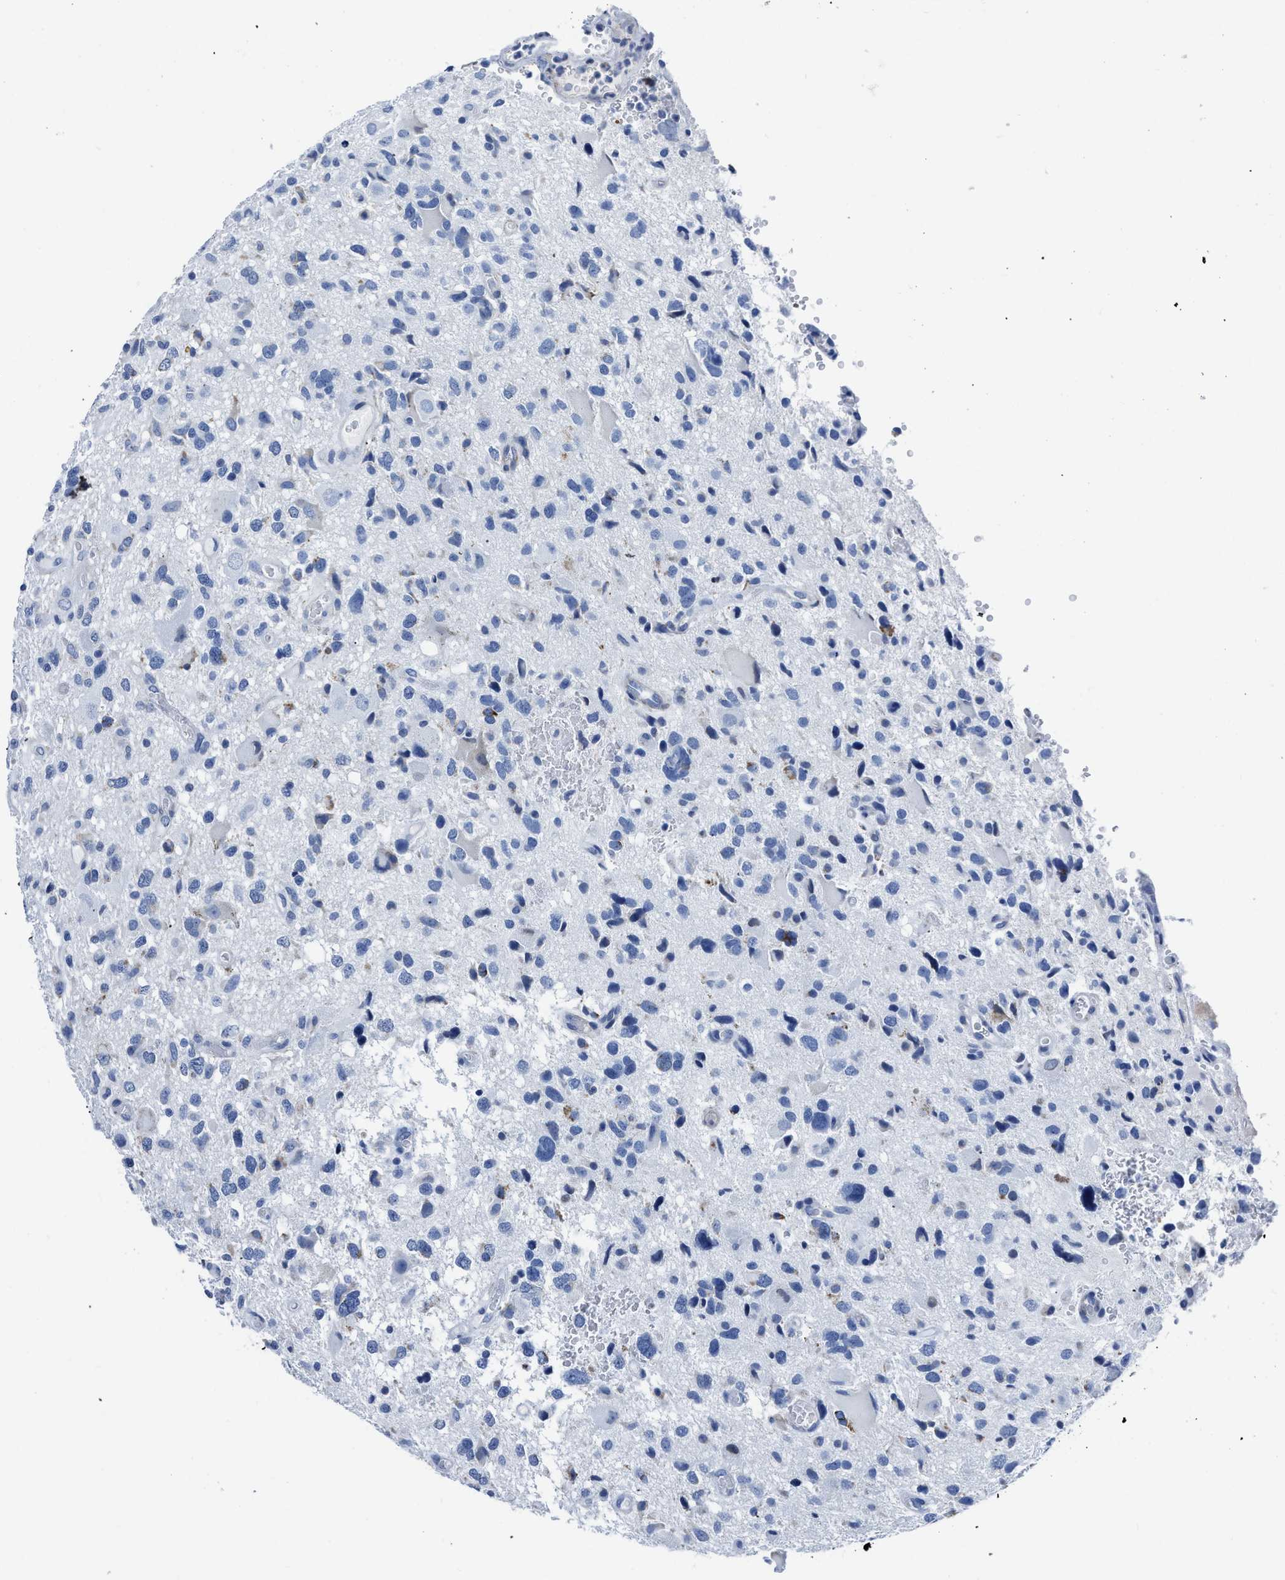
{"staining": {"intensity": "negative", "quantity": "none", "location": "none"}, "tissue": "glioma", "cell_type": "Tumor cells", "image_type": "cancer", "snomed": [{"axis": "morphology", "description": "Glioma, malignant, High grade"}, {"axis": "topography", "description": "Brain"}], "caption": "A histopathology image of glioma stained for a protein reveals no brown staining in tumor cells. (DAB (3,3'-diaminobenzidine) immunohistochemistry (IHC) visualized using brightfield microscopy, high magnification).", "gene": "KCNMB3", "patient": {"sex": "male", "age": 33}}